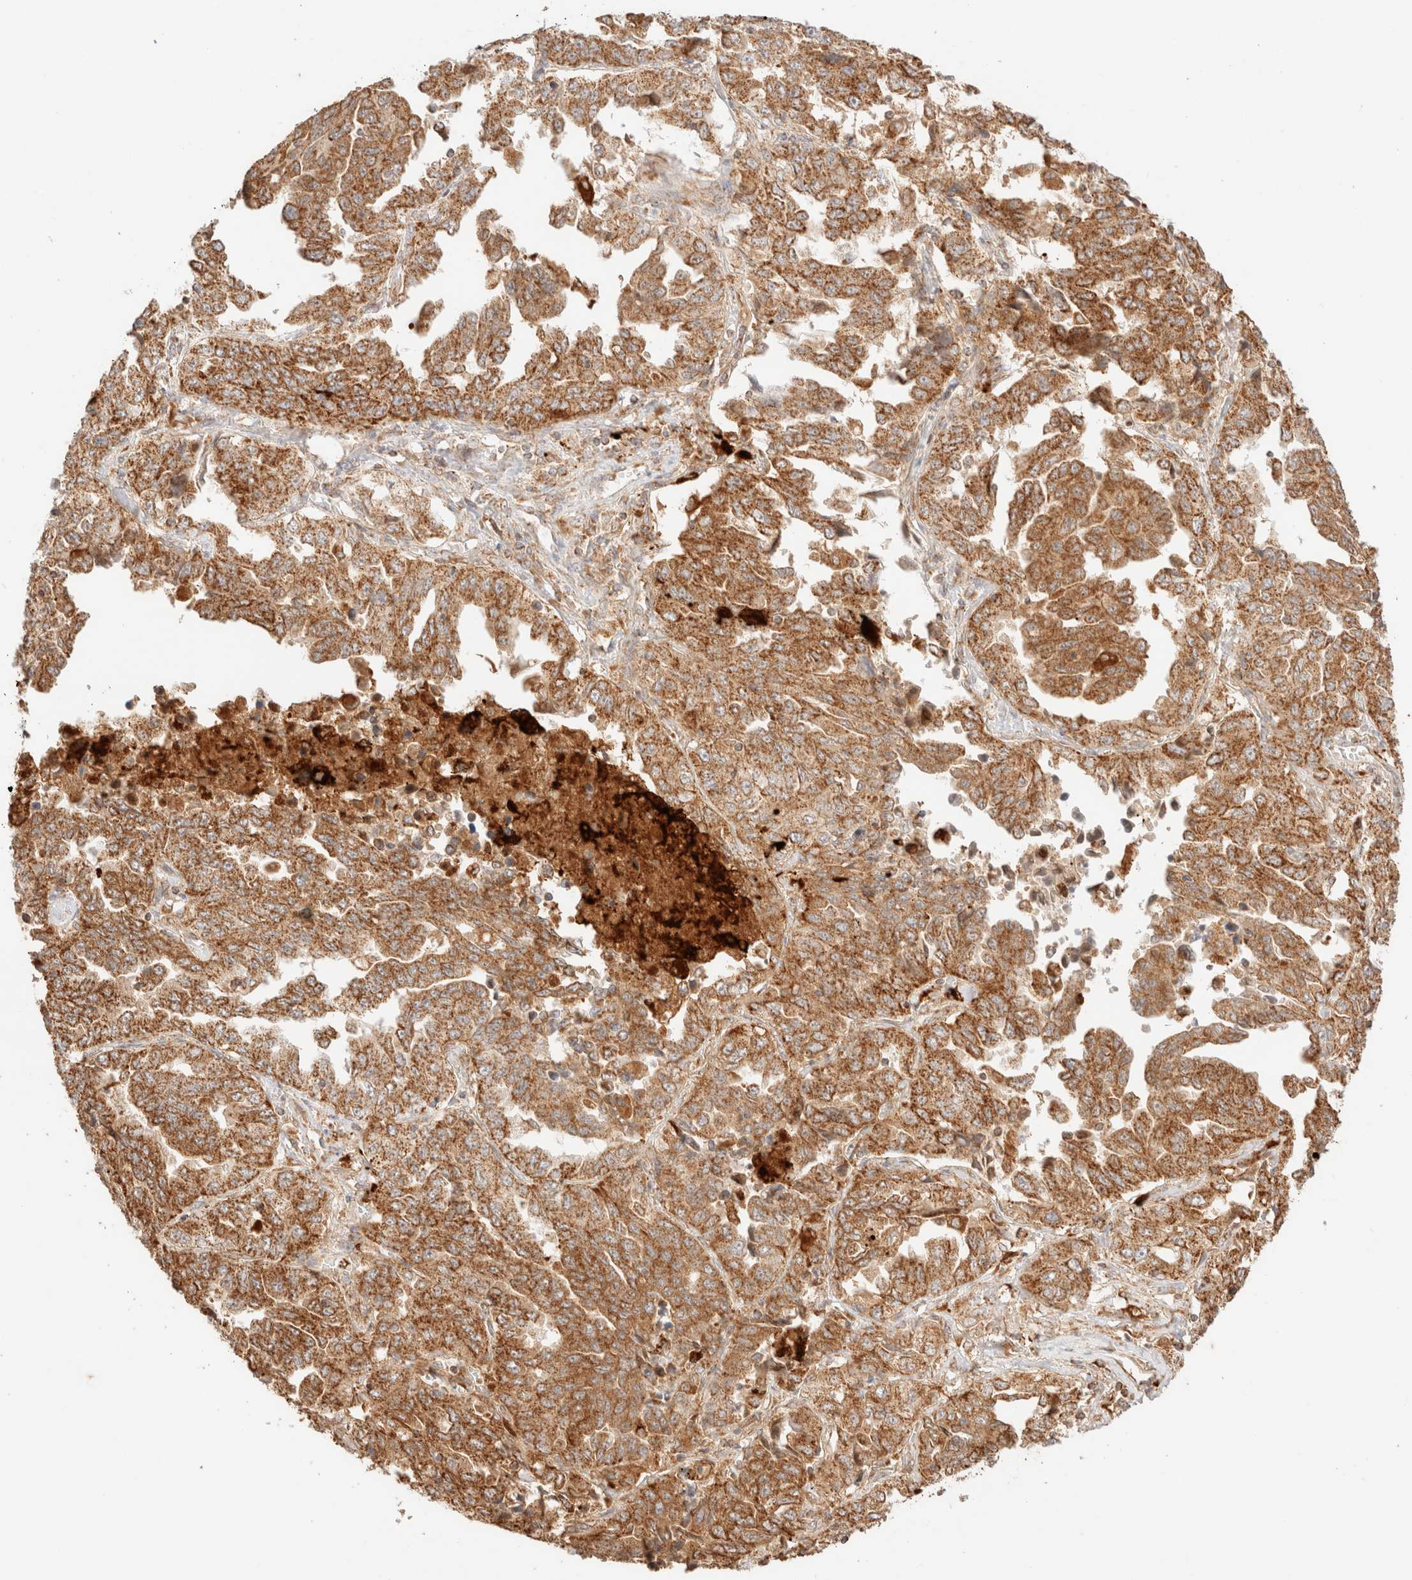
{"staining": {"intensity": "moderate", "quantity": ">75%", "location": "cytoplasmic/membranous"}, "tissue": "lung cancer", "cell_type": "Tumor cells", "image_type": "cancer", "snomed": [{"axis": "morphology", "description": "Adenocarcinoma, NOS"}, {"axis": "topography", "description": "Lung"}], "caption": "Moderate cytoplasmic/membranous expression is present in about >75% of tumor cells in lung cancer (adenocarcinoma).", "gene": "TACO1", "patient": {"sex": "female", "age": 51}}